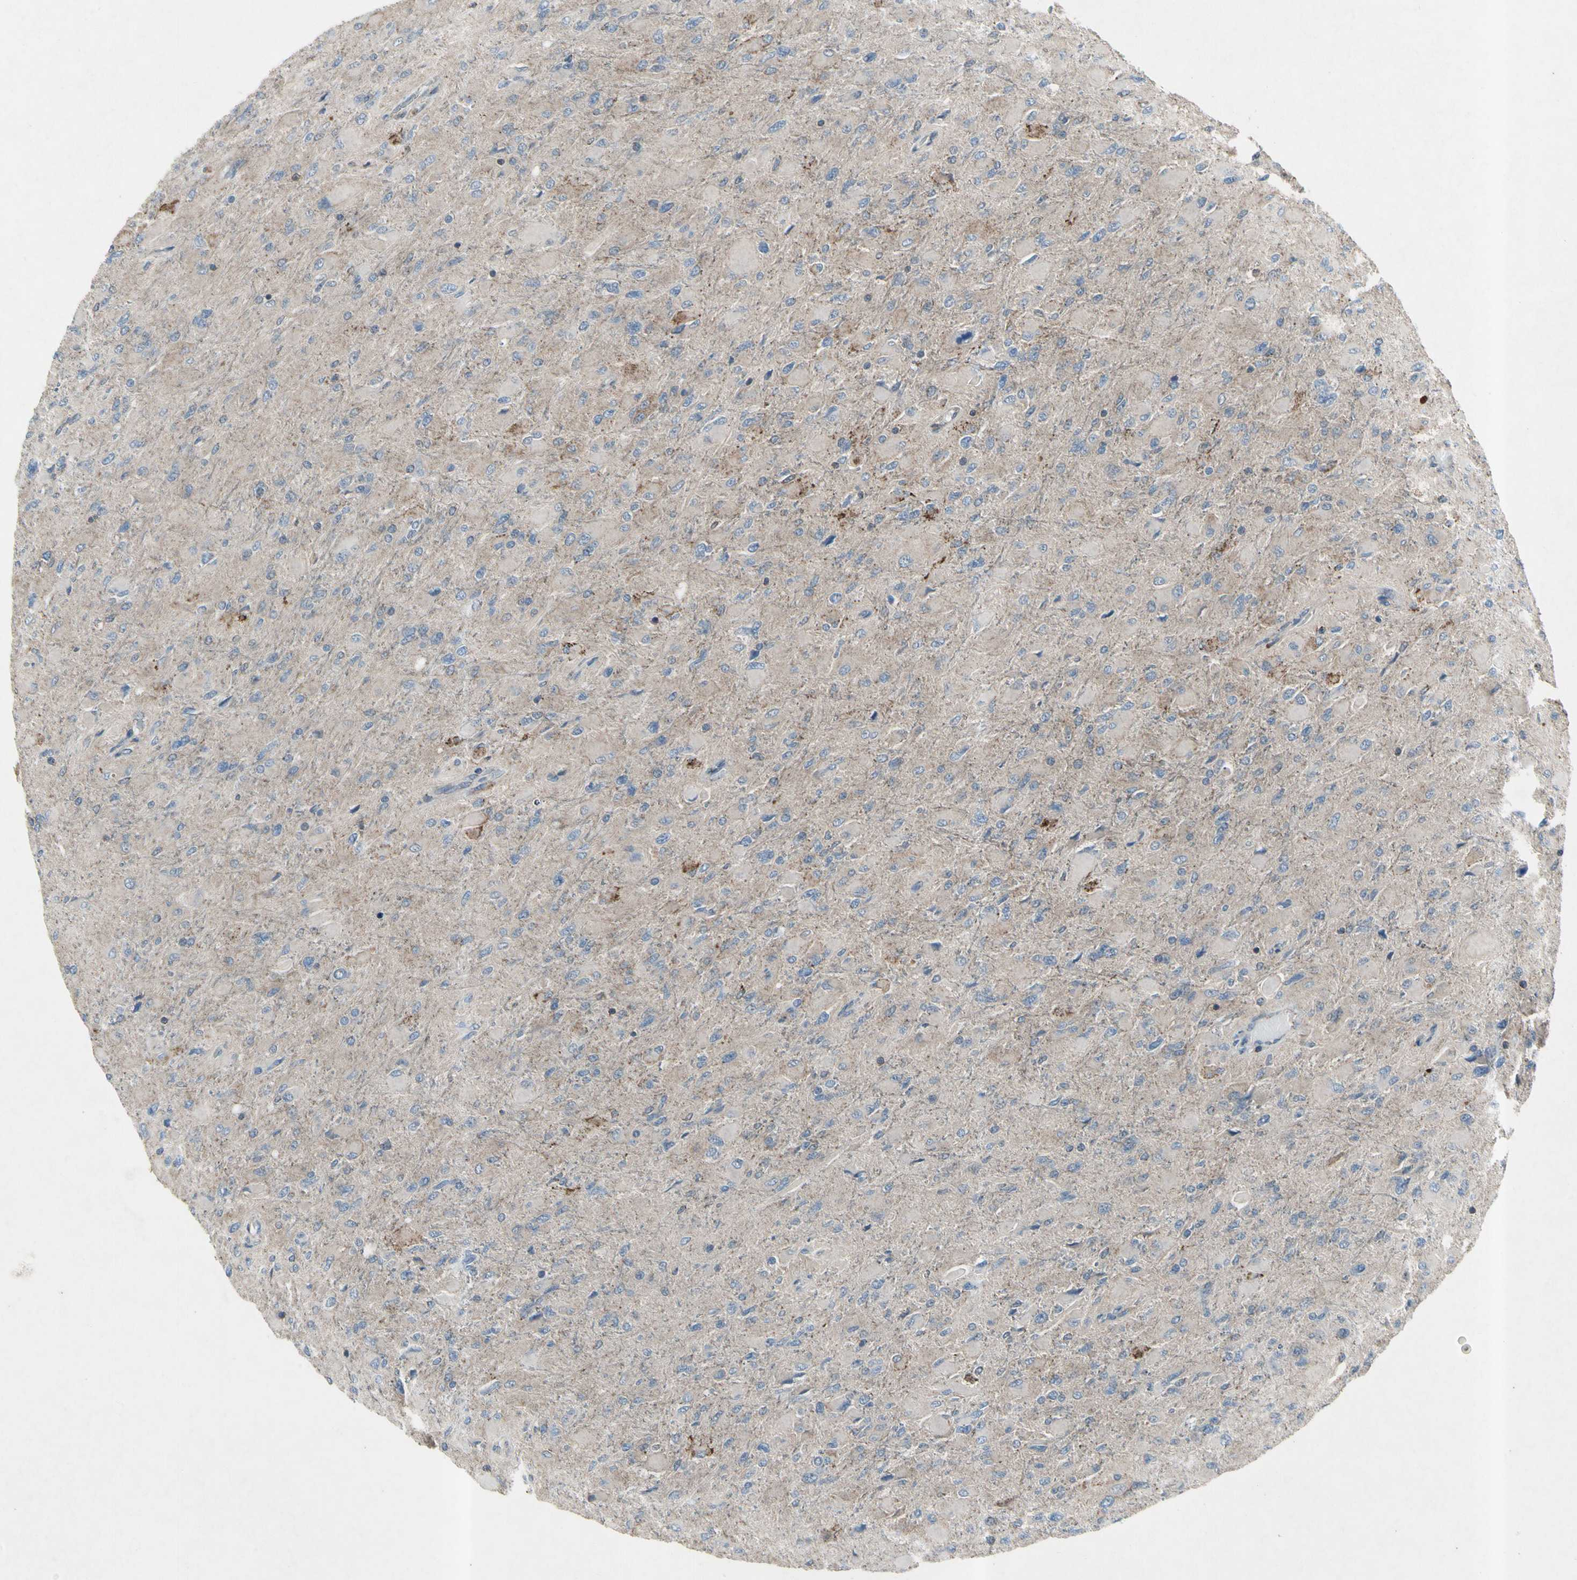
{"staining": {"intensity": "moderate", "quantity": "<25%", "location": "cytoplasmic/membranous"}, "tissue": "glioma", "cell_type": "Tumor cells", "image_type": "cancer", "snomed": [{"axis": "morphology", "description": "Glioma, malignant, High grade"}, {"axis": "topography", "description": "Cerebral cortex"}], "caption": "Malignant glioma (high-grade) stained for a protein (brown) reveals moderate cytoplasmic/membranous positive expression in about <25% of tumor cells.", "gene": "NMI", "patient": {"sex": "female", "age": 36}}